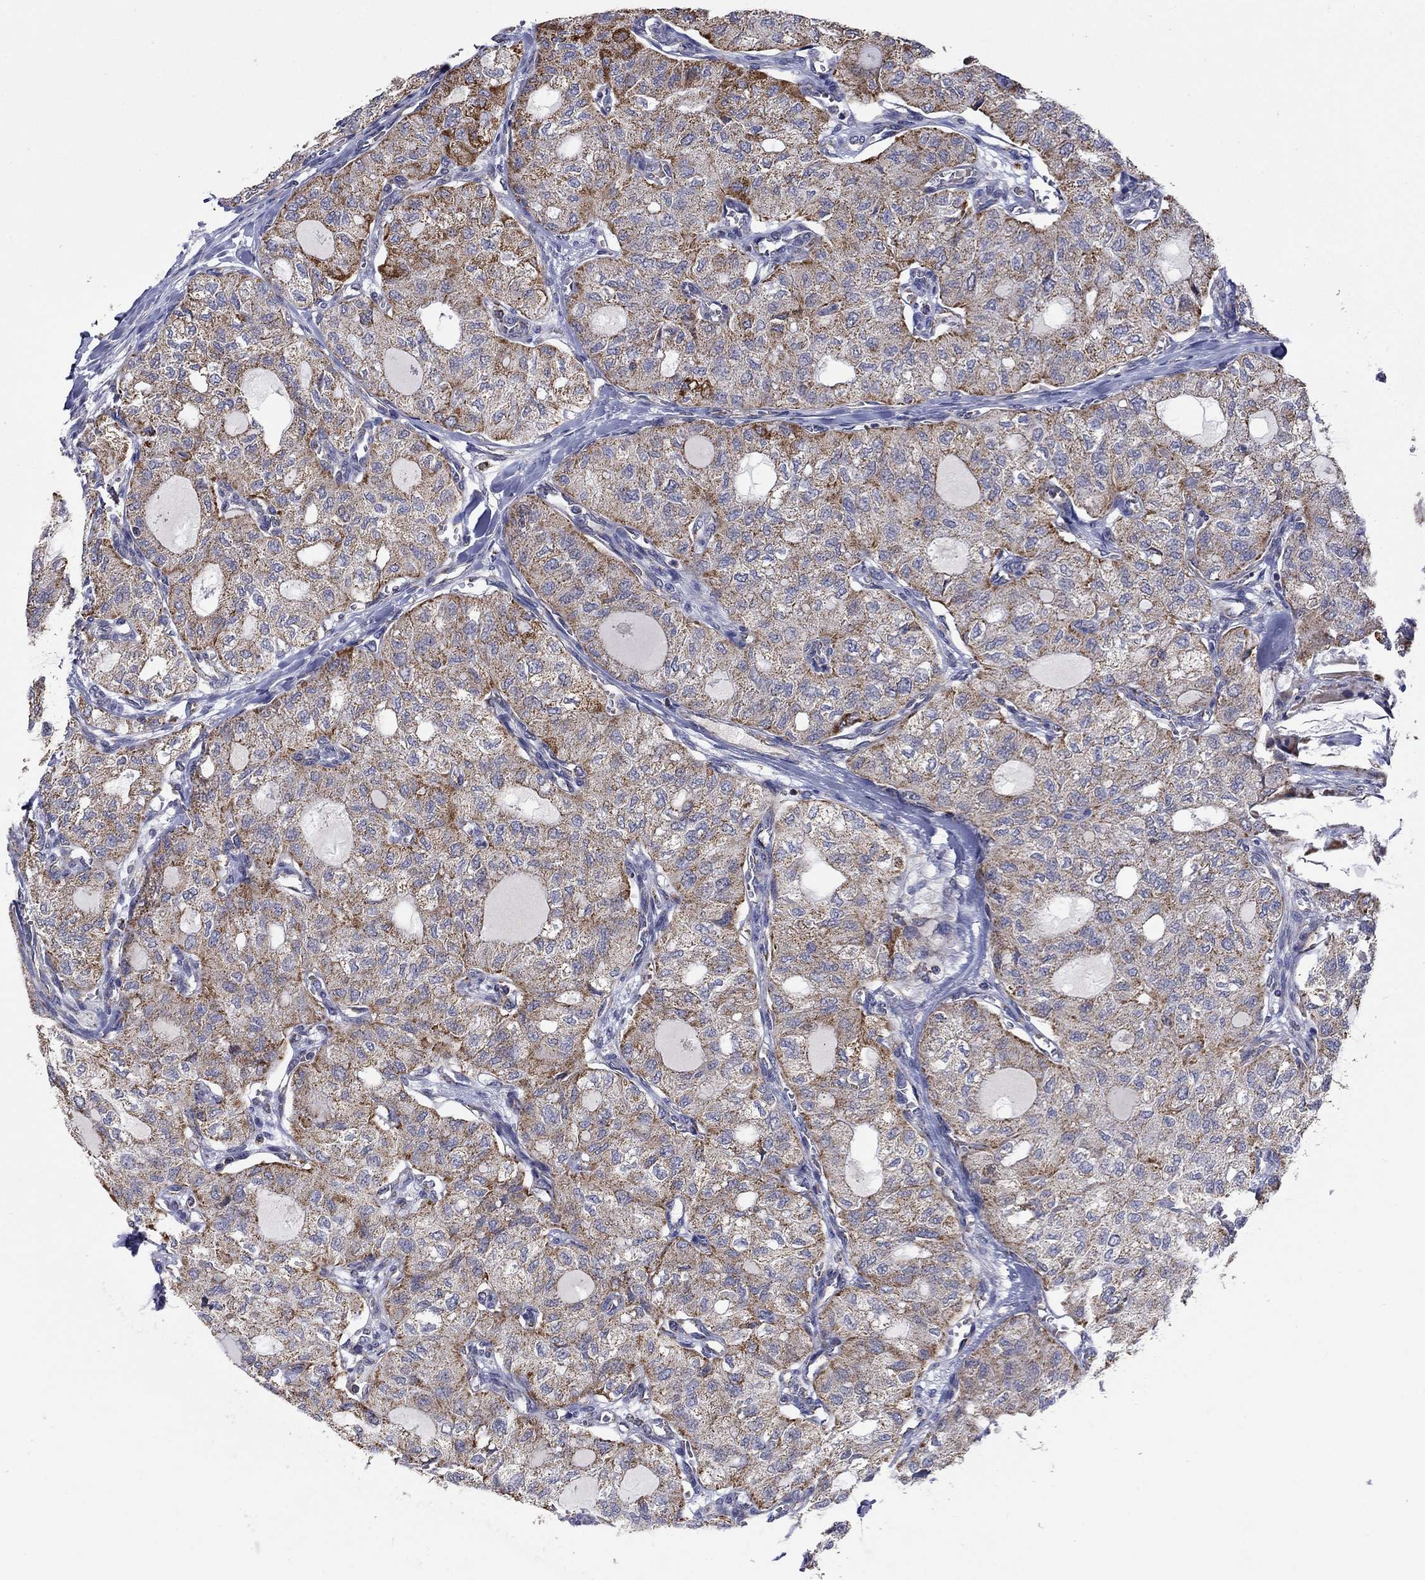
{"staining": {"intensity": "moderate", "quantity": "<25%", "location": "cytoplasmic/membranous"}, "tissue": "thyroid cancer", "cell_type": "Tumor cells", "image_type": "cancer", "snomed": [{"axis": "morphology", "description": "Follicular adenoma carcinoma, NOS"}, {"axis": "topography", "description": "Thyroid gland"}], "caption": "Thyroid cancer (follicular adenoma carcinoma) stained with a brown dye reveals moderate cytoplasmic/membranous positive expression in about <25% of tumor cells.", "gene": "HPS5", "patient": {"sex": "male", "age": 75}}